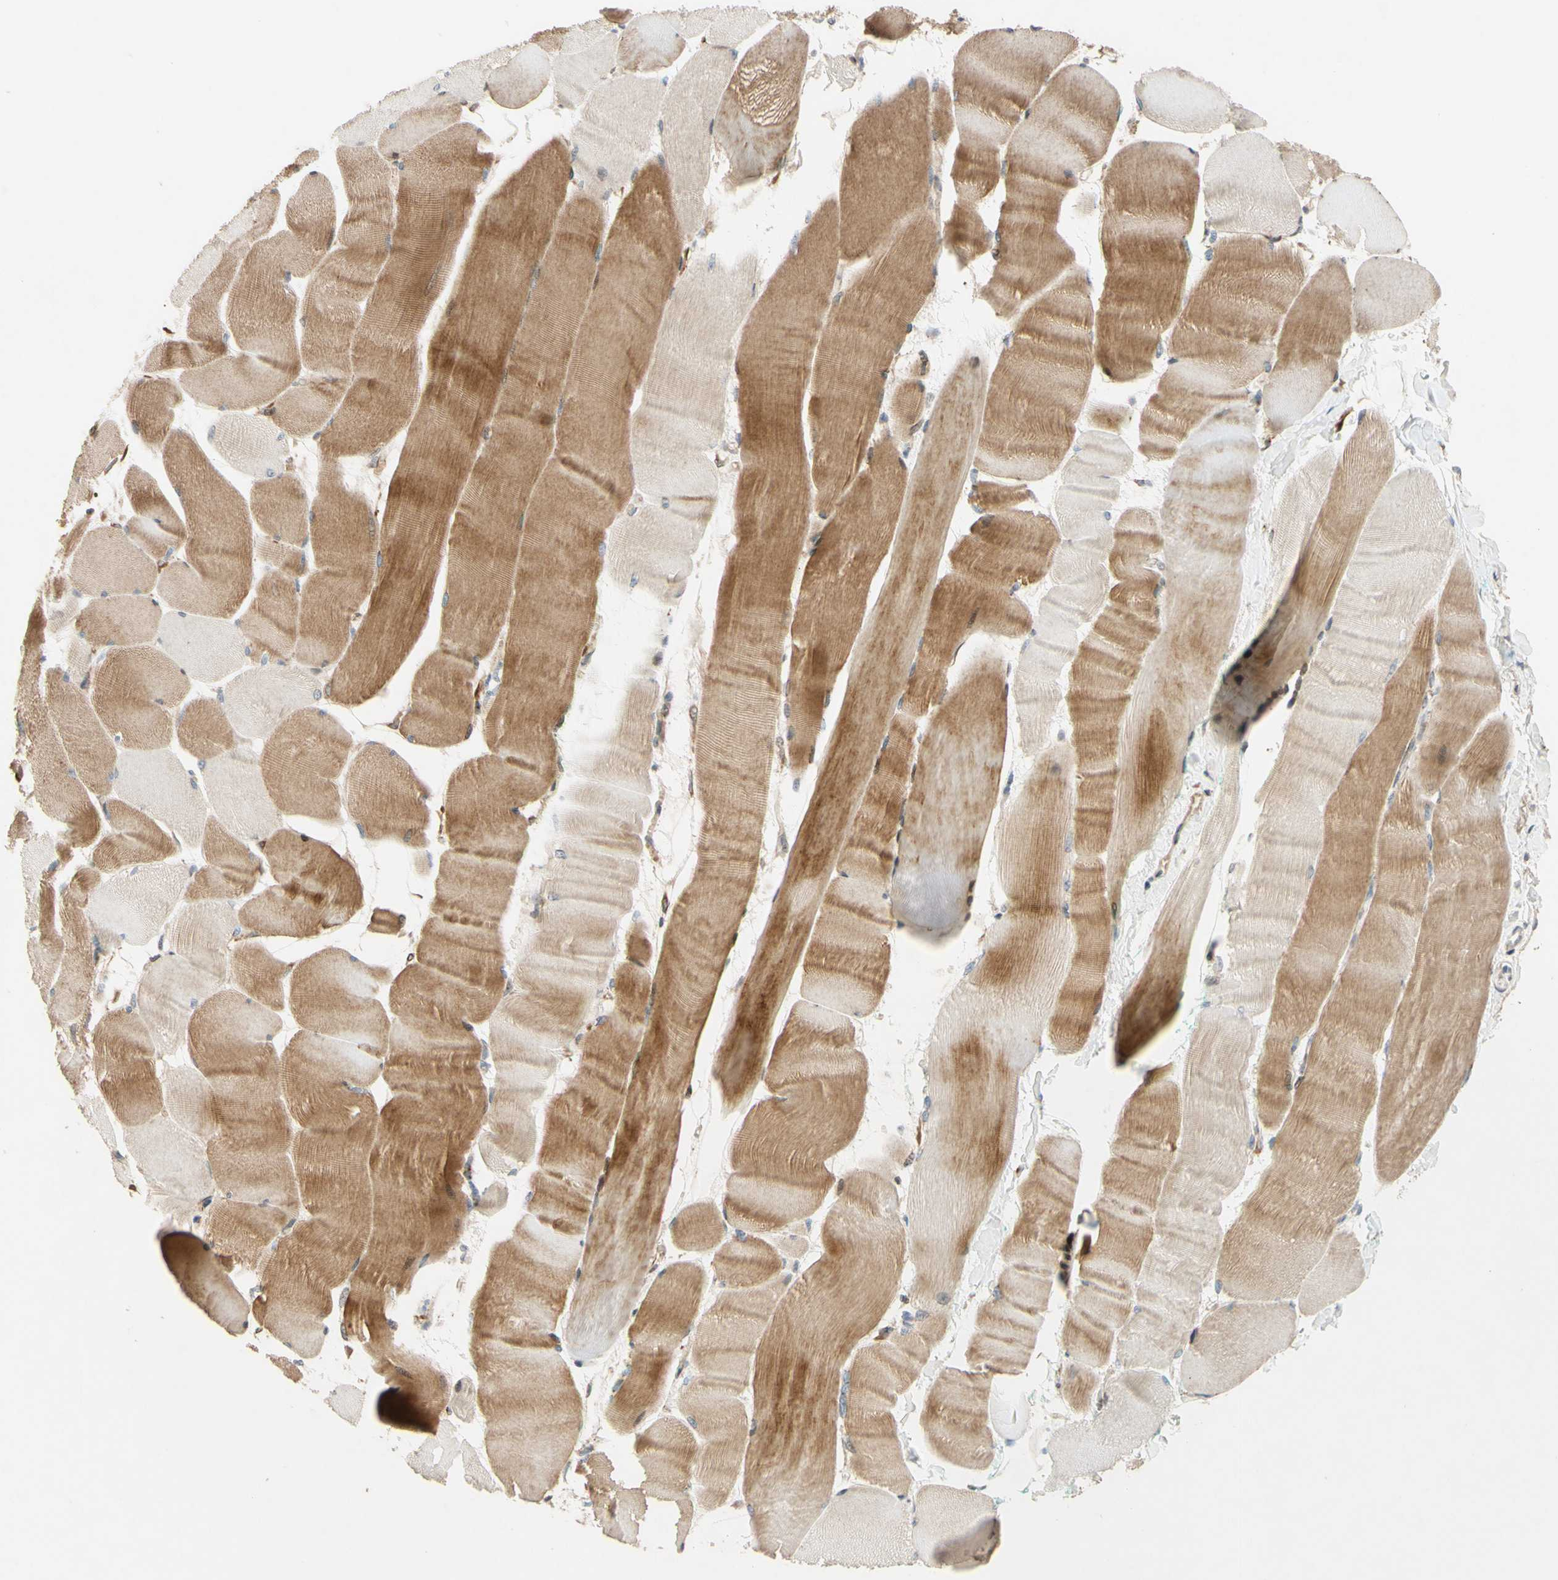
{"staining": {"intensity": "moderate", "quantity": "25%-75%", "location": "cytoplasmic/membranous"}, "tissue": "skeletal muscle", "cell_type": "Myocytes", "image_type": "normal", "snomed": [{"axis": "morphology", "description": "Normal tissue, NOS"}, {"axis": "morphology", "description": "Squamous cell carcinoma, NOS"}, {"axis": "topography", "description": "Skeletal muscle"}], "caption": "Moderate cytoplasmic/membranous staining is appreciated in approximately 25%-75% of myocytes in normal skeletal muscle. The staining was performed using DAB (3,3'-diaminobenzidine) to visualize the protein expression in brown, while the nuclei were stained in blue with hematoxylin (Magnification: 20x).", "gene": "PTPRU", "patient": {"sex": "male", "age": 51}}